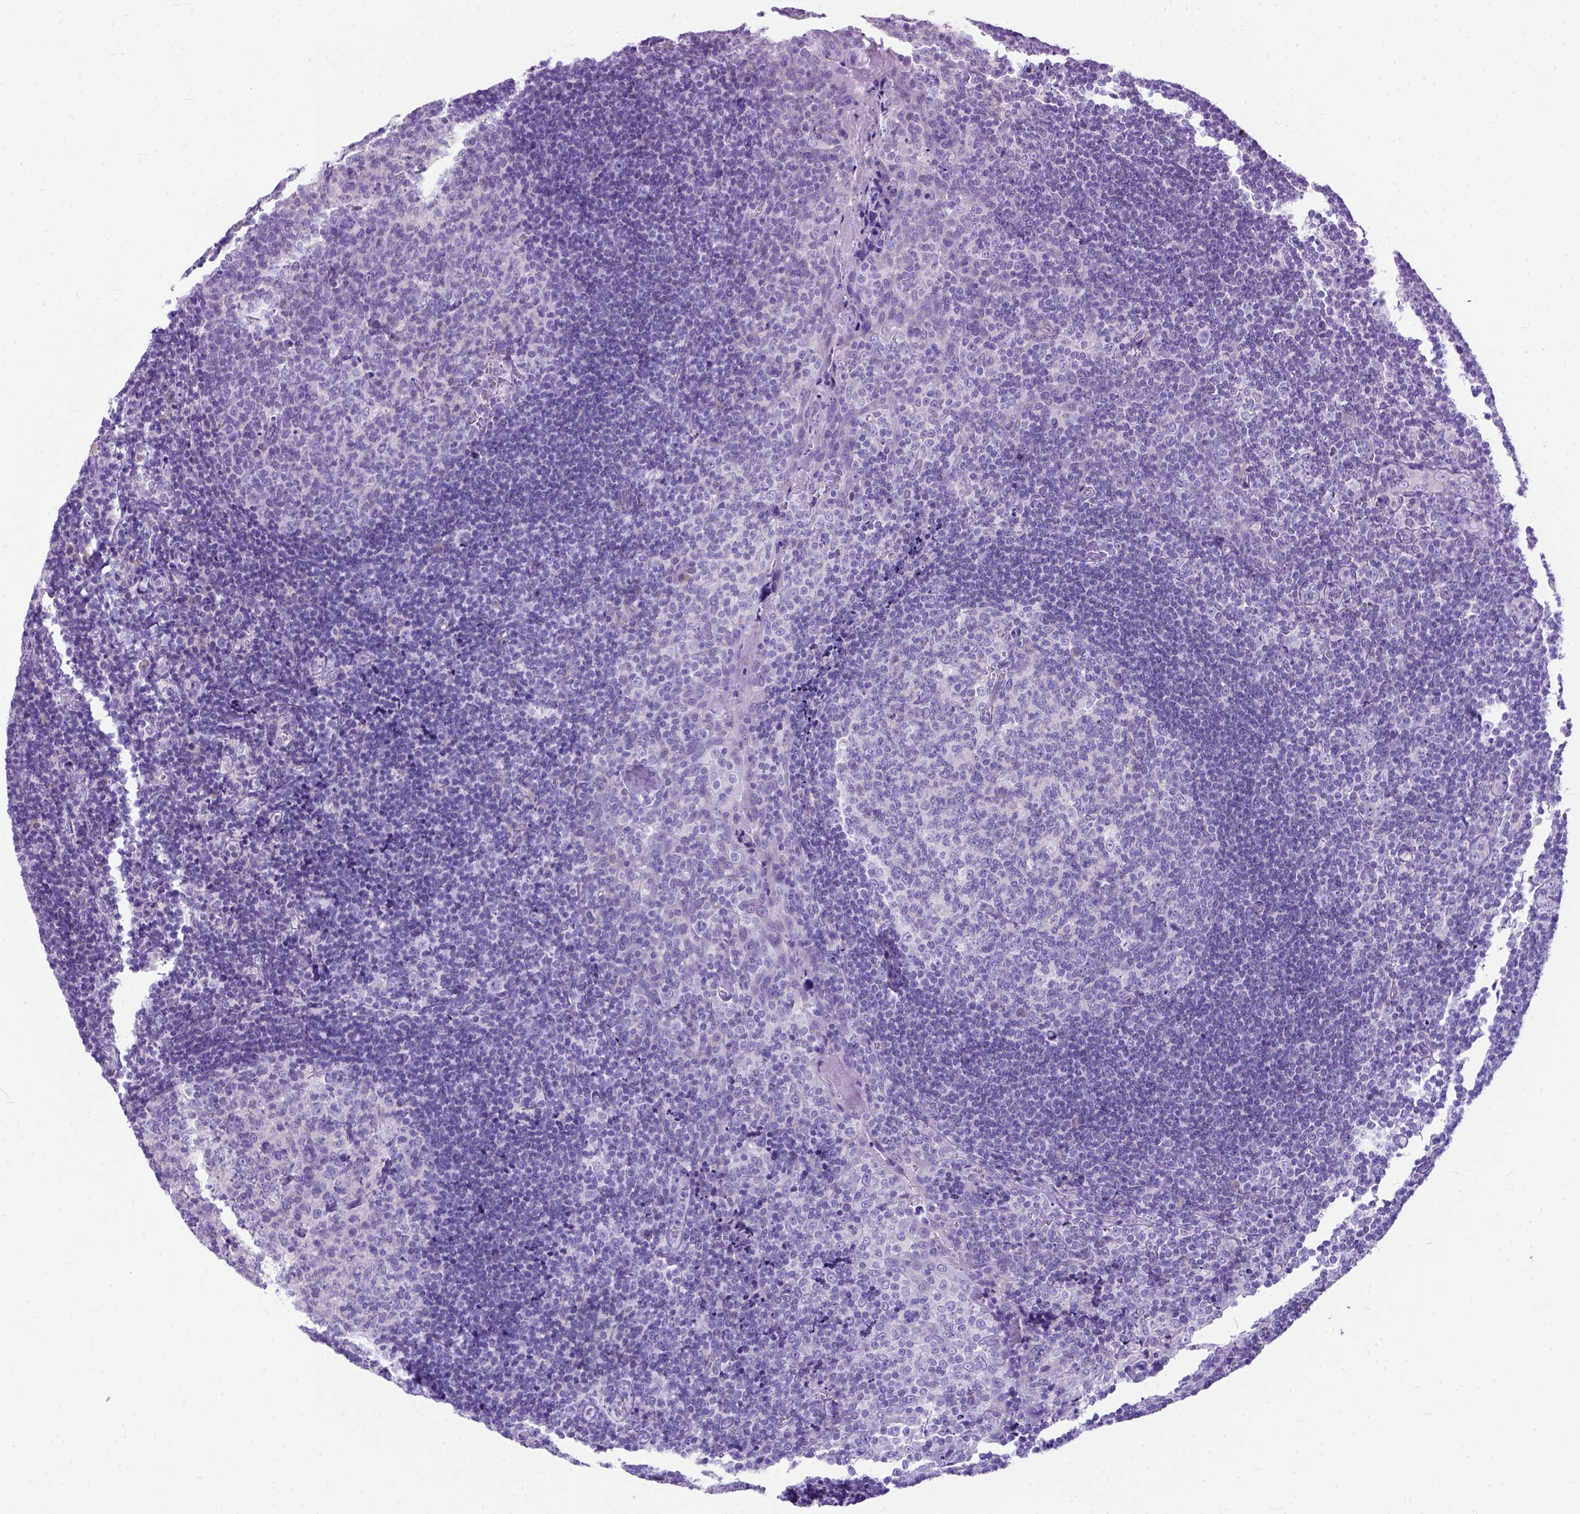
{"staining": {"intensity": "negative", "quantity": "none", "location": "none"}, "tissue": "tonsil", "cell_type": "Germinal center cells", "image_type": "normal", "snomed": [{"axis": "morphology", "description": "Normal tissue, NOS"}, {"axis": "morphology", "description": "Inflammation, NOS"}, {"axis": "topography", "description": "Tonsil"}], "caption": "Germinal center cells show no significant protein staining in normal tonsil.", "gene": "ODAD3", "patient": {"sex": "female", "age": 31}}